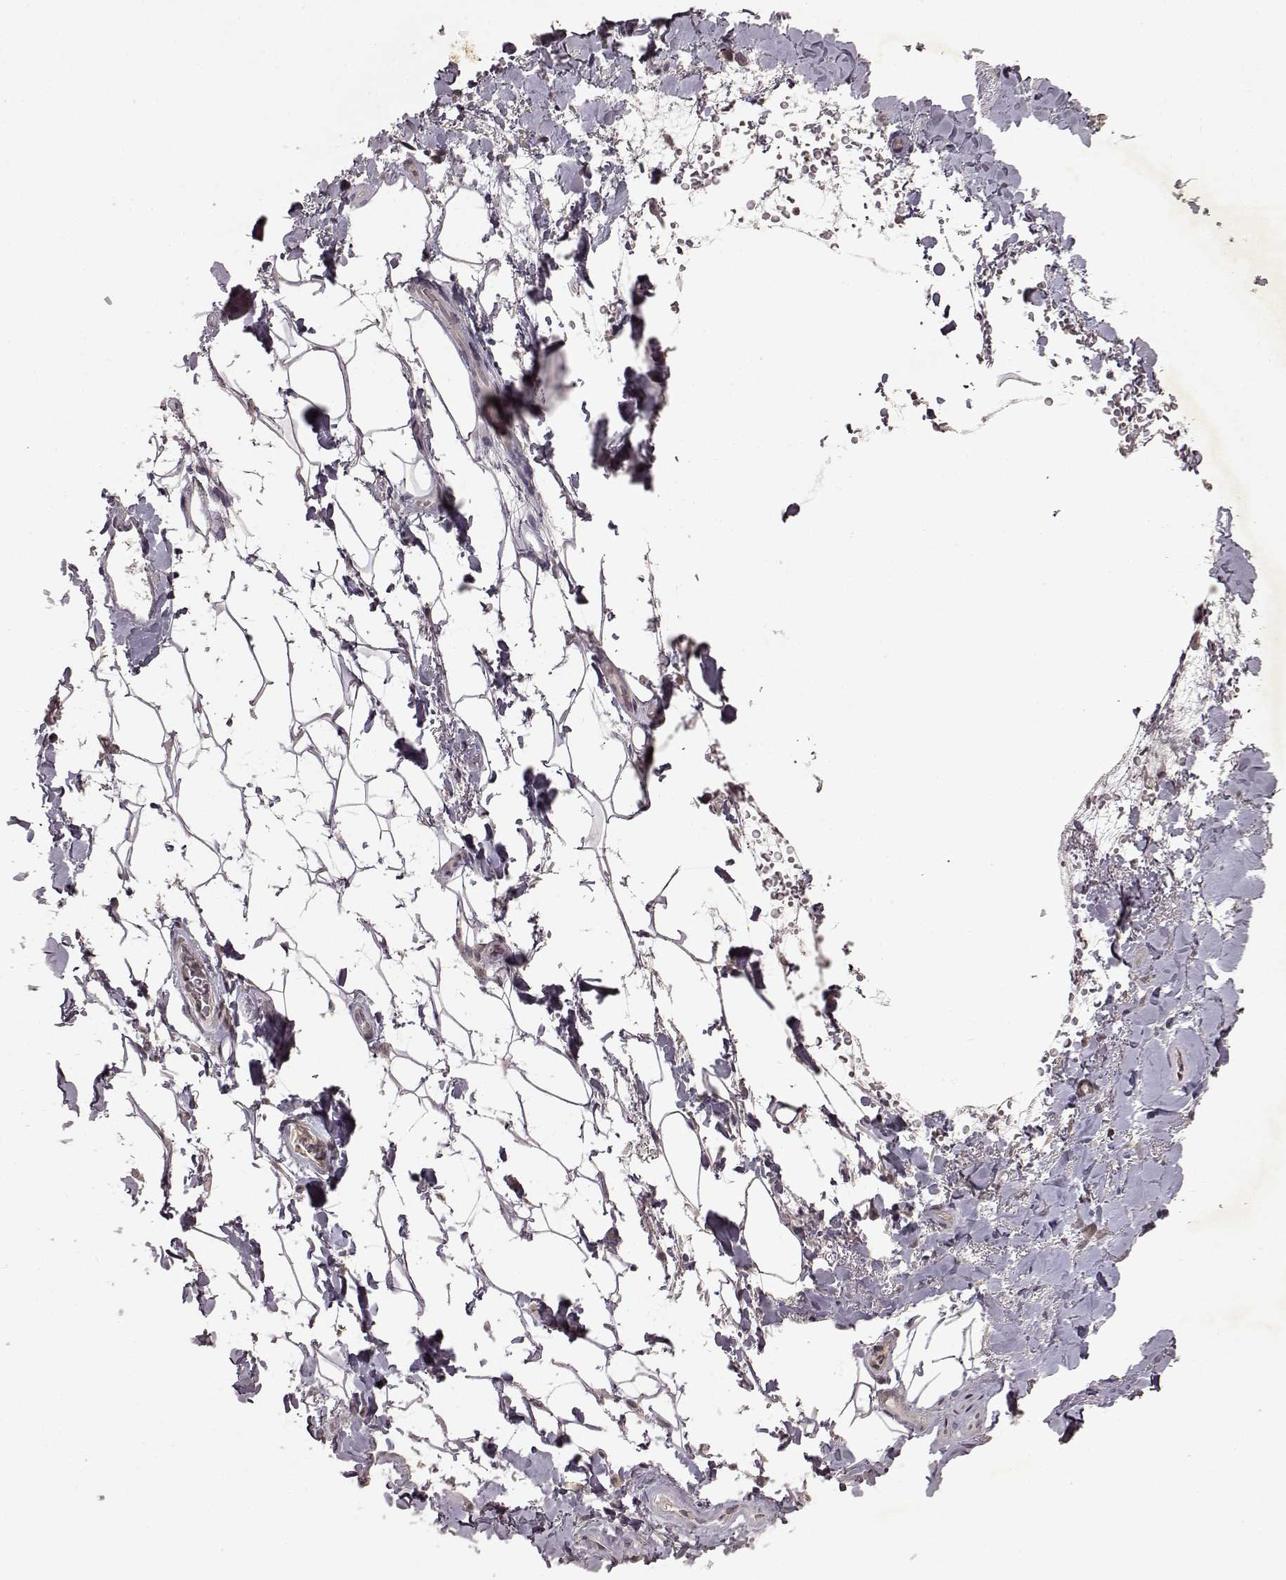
{"staining": {"intensity": "negative", "quantity": "none", "location": "none"}, "tissue": "adipose tissue", "cell_type": "Adipocytes", "image_type": "normal", "snomed": [{"axis": "morphology", "description": "Normal tissue, NOS"}, {"axis": "topography", "description": "Anal"}, {"axis": "topography", "description": "Peripheral nerve tissue"}], "caption": "A histopathology image of adipose tissue stained for a protein exhibits no brown staining in adipocytes. The staining was performed using DAB (3,3'-diaminobenzidine) to visualize the protein expression in brown, while the nuclei were stained in blue with hematoxylin (Magnification: 20x).", "gene": "LHB", "patient": {"sex": "male", "age": 53}}